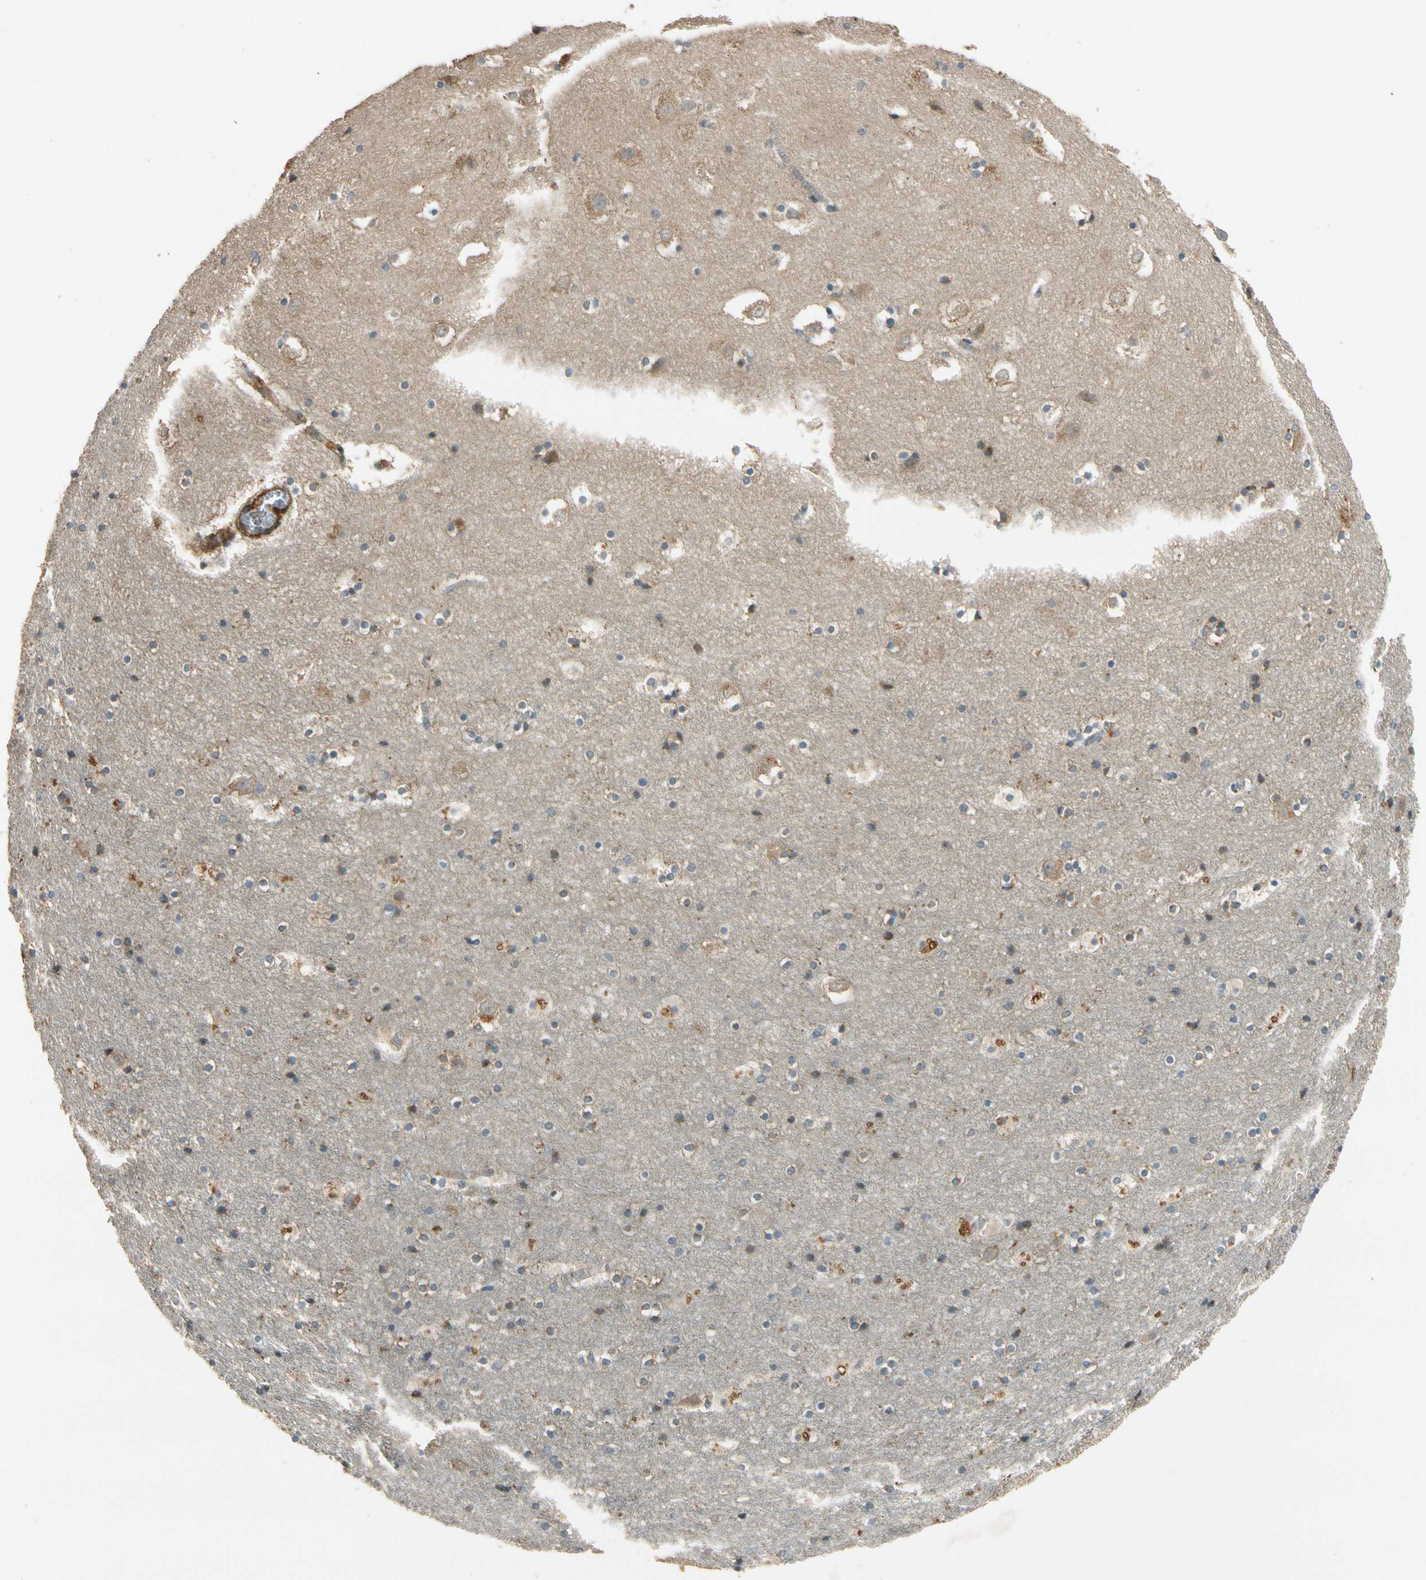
{"staining": {"intensity": "moderate", "quantity": "<25%", "location": "cytoplasmic/membranous"}, "tissue": "hippocampus", "cell_type": "Glial cells", "image_type": "normal", "snomed": [{"axis": "morphology", "description": "Normal tissue, NOS"}, {"axis": "topography", "description": "Hippocampus"}], "caption": "The immunohistochemical stain highlights moderate cytoplasmic/membranous positivity in glial cells of normal hippocampus. (brown staining indicates protein expression, while blue staining denotes nuclei).", "gene": "MST1R", "patient": {"sex": "male", "age": 45}}